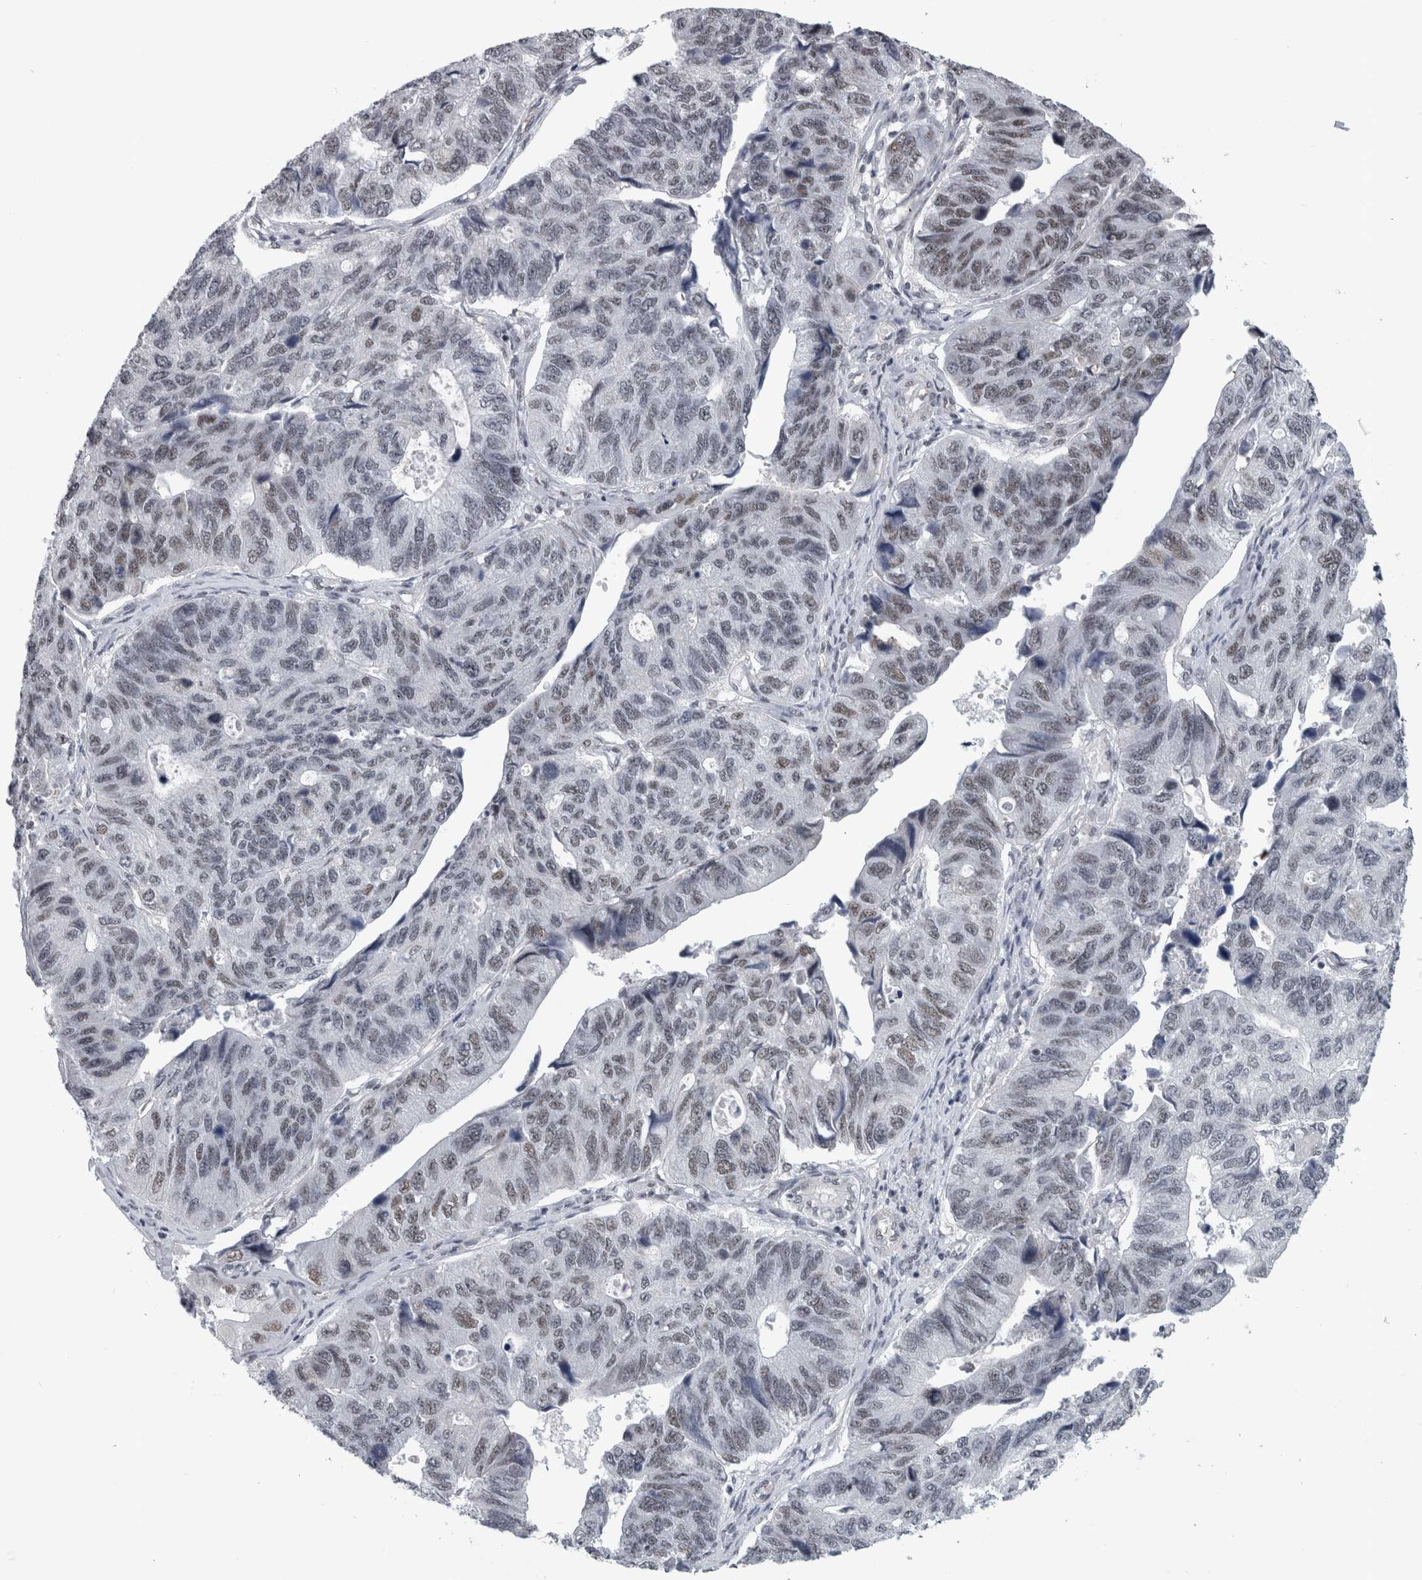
{"staining": {"intensity": "weak", "quantity": ">75%", "location": "nuclear"}, "tissue": "stomach cancer", "cell_type": "Tumor cells", "image_type": "cancer", "snomed": [{"axis": "morphology", "description": "Adenocarcinoma, NOS"}, {"axis": "topography", "description": "Stomach"}], "caption": "Immunohistochemical staining of stomach cancer (adenocarcinoma) shows low levels of weak nuclear expression in approximately >75% of tumor cells.", "gene": "ARID4B", "patient": {"sex": "male", "age": 59}}